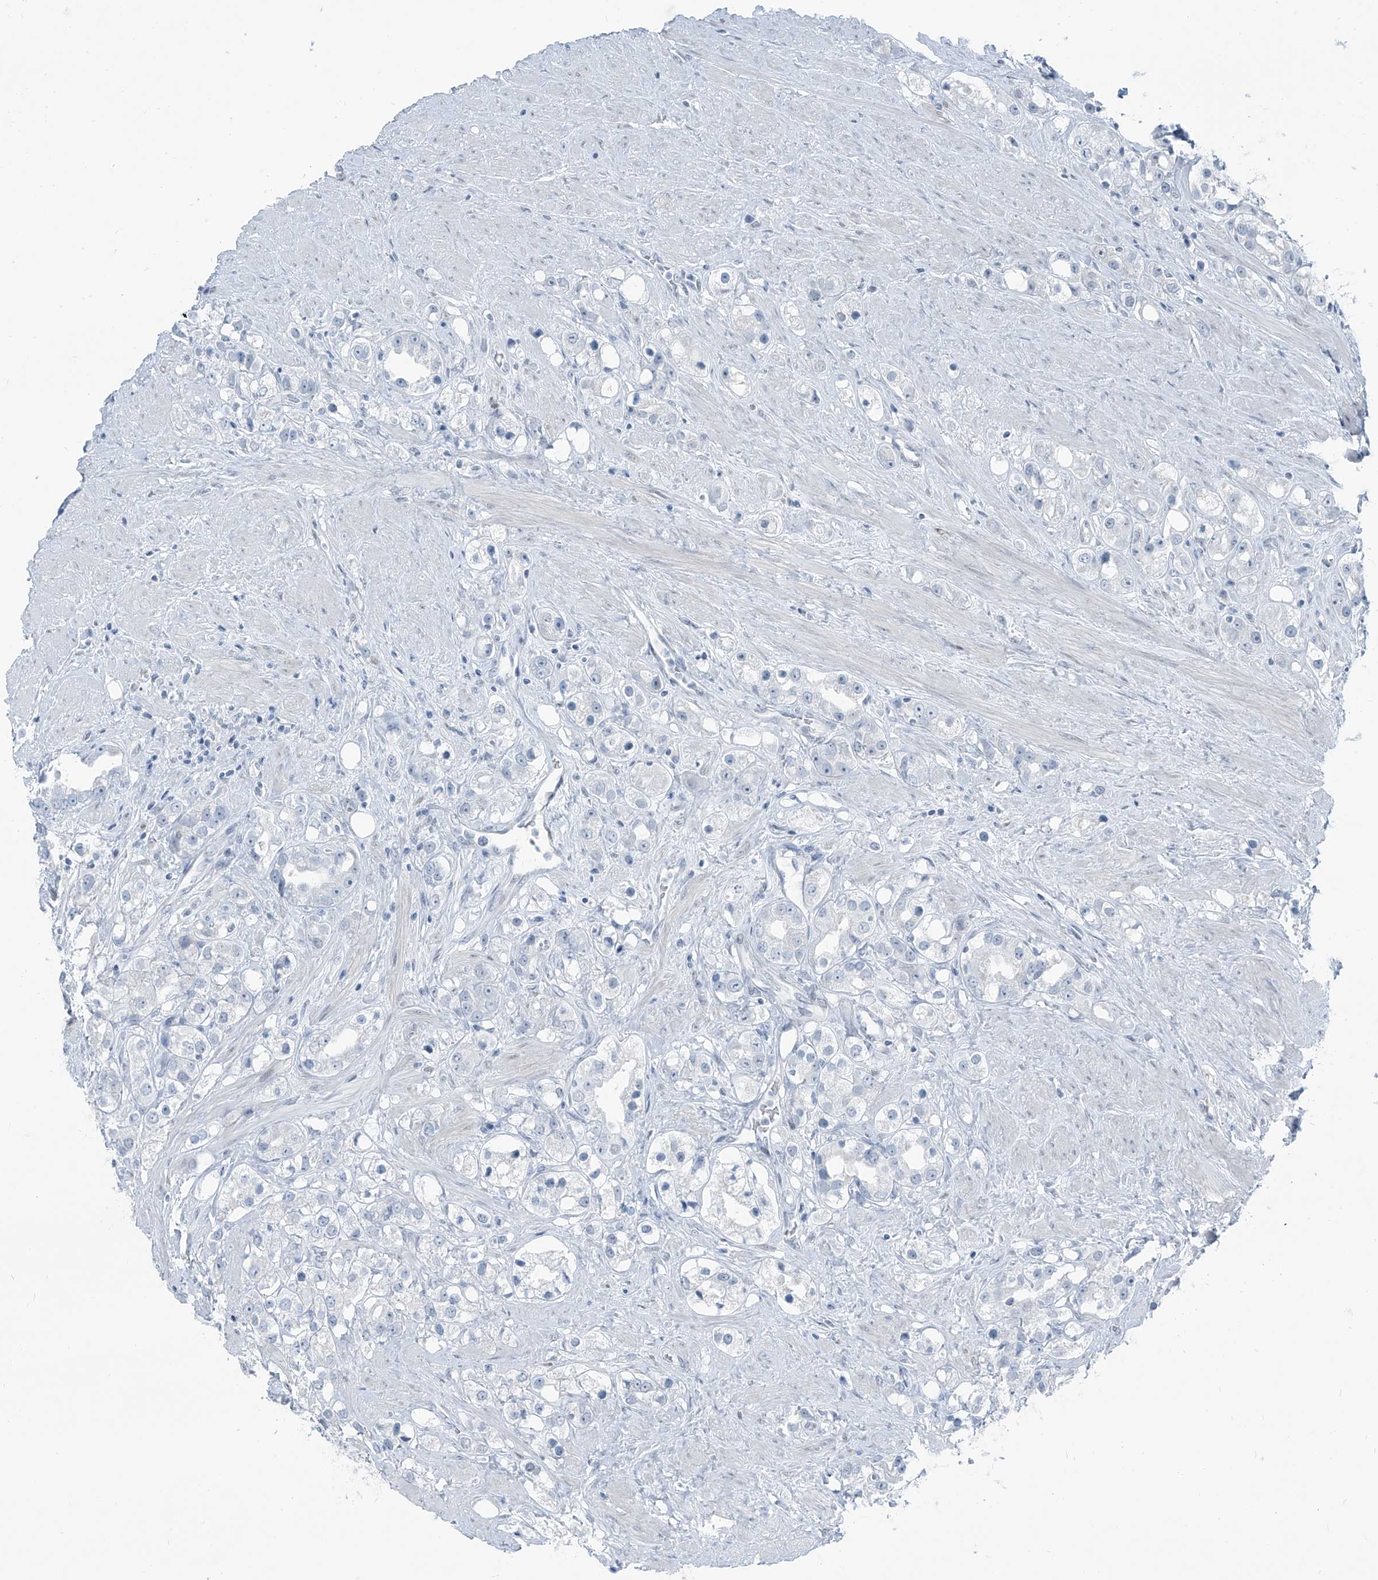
{"staining": {"intensity": "negative", "quantity": "none", "location": "none"}, "tissue": "prostate cancer", "cell_type": "Tumor cells", "image_type": "cancer", "snomed": [{"axis": "morphology", "description": "Adenocarcinoma, NOS"}, {"axis": "topography", "description": "Prostate"}], "caption": "An immunohistochemistry micrograph of prostate adenocarcinoma is shown. There is no staining in tumor cells of prostate adenocarcinoma.", "gene": "RGN", "patient": {"sex": "male", "age": 79}}